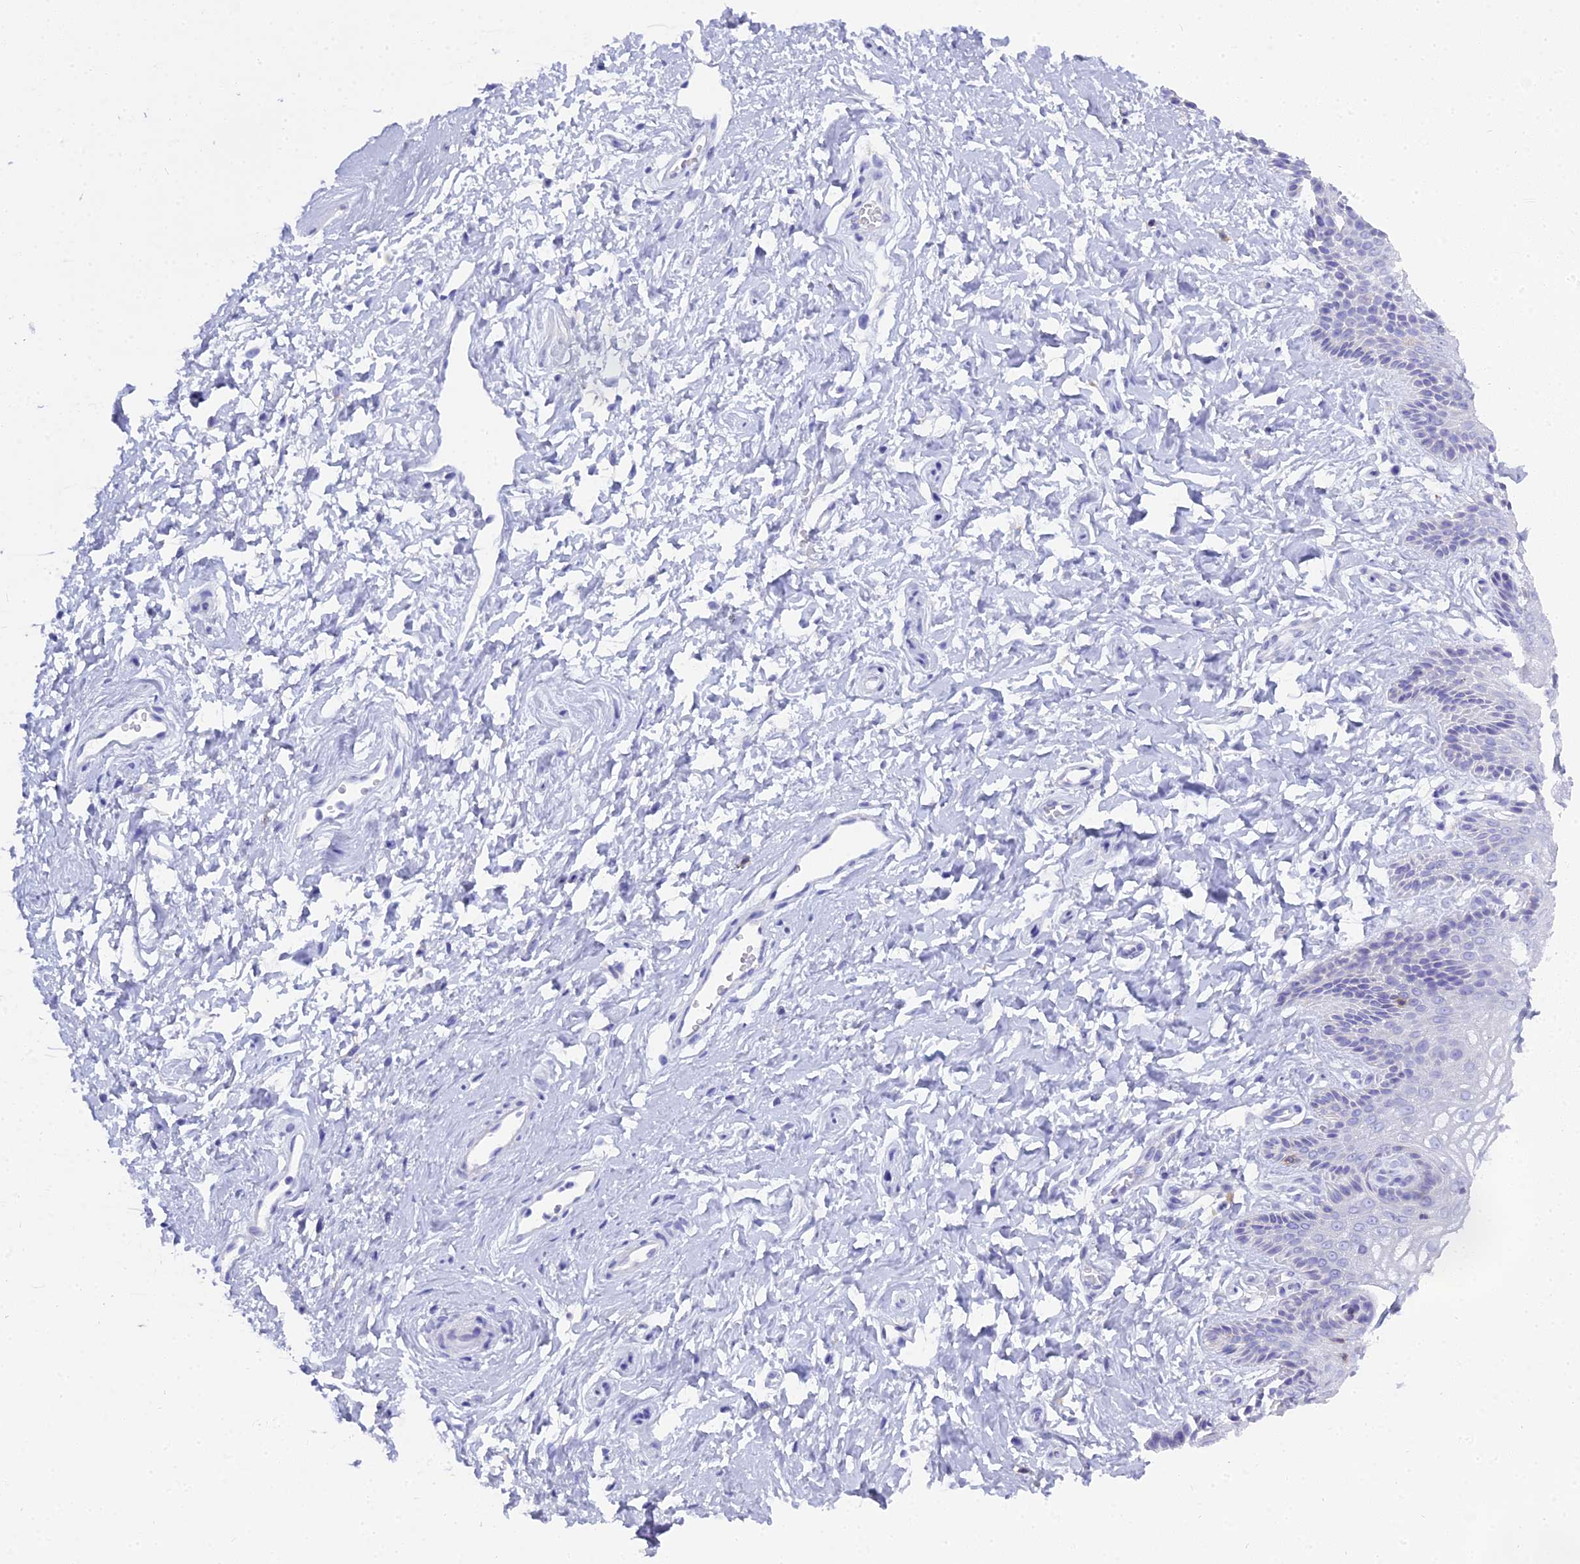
{"staining": {"intensity": "negative", "quantity": "none", "location": "none"}, "tissue": "vagina", "cell_type": "Squamous epithelial cells", "image_type": "normal", "snomed": [{"axis": "morphology", "description": "Normal tissue, NOS"}, {"axis": "topography", "description": "Vagina"}, {"axis": "topography", "description": "Cervix"}], "caption": "High power microscopy micrograph of an immunohistochemistry (IHC) micrograph of benign vagina, revealing no significant positivity in squamous epithelial cells.", "gene": "CD5", "patient": {"sex": "female", "age": 40}}